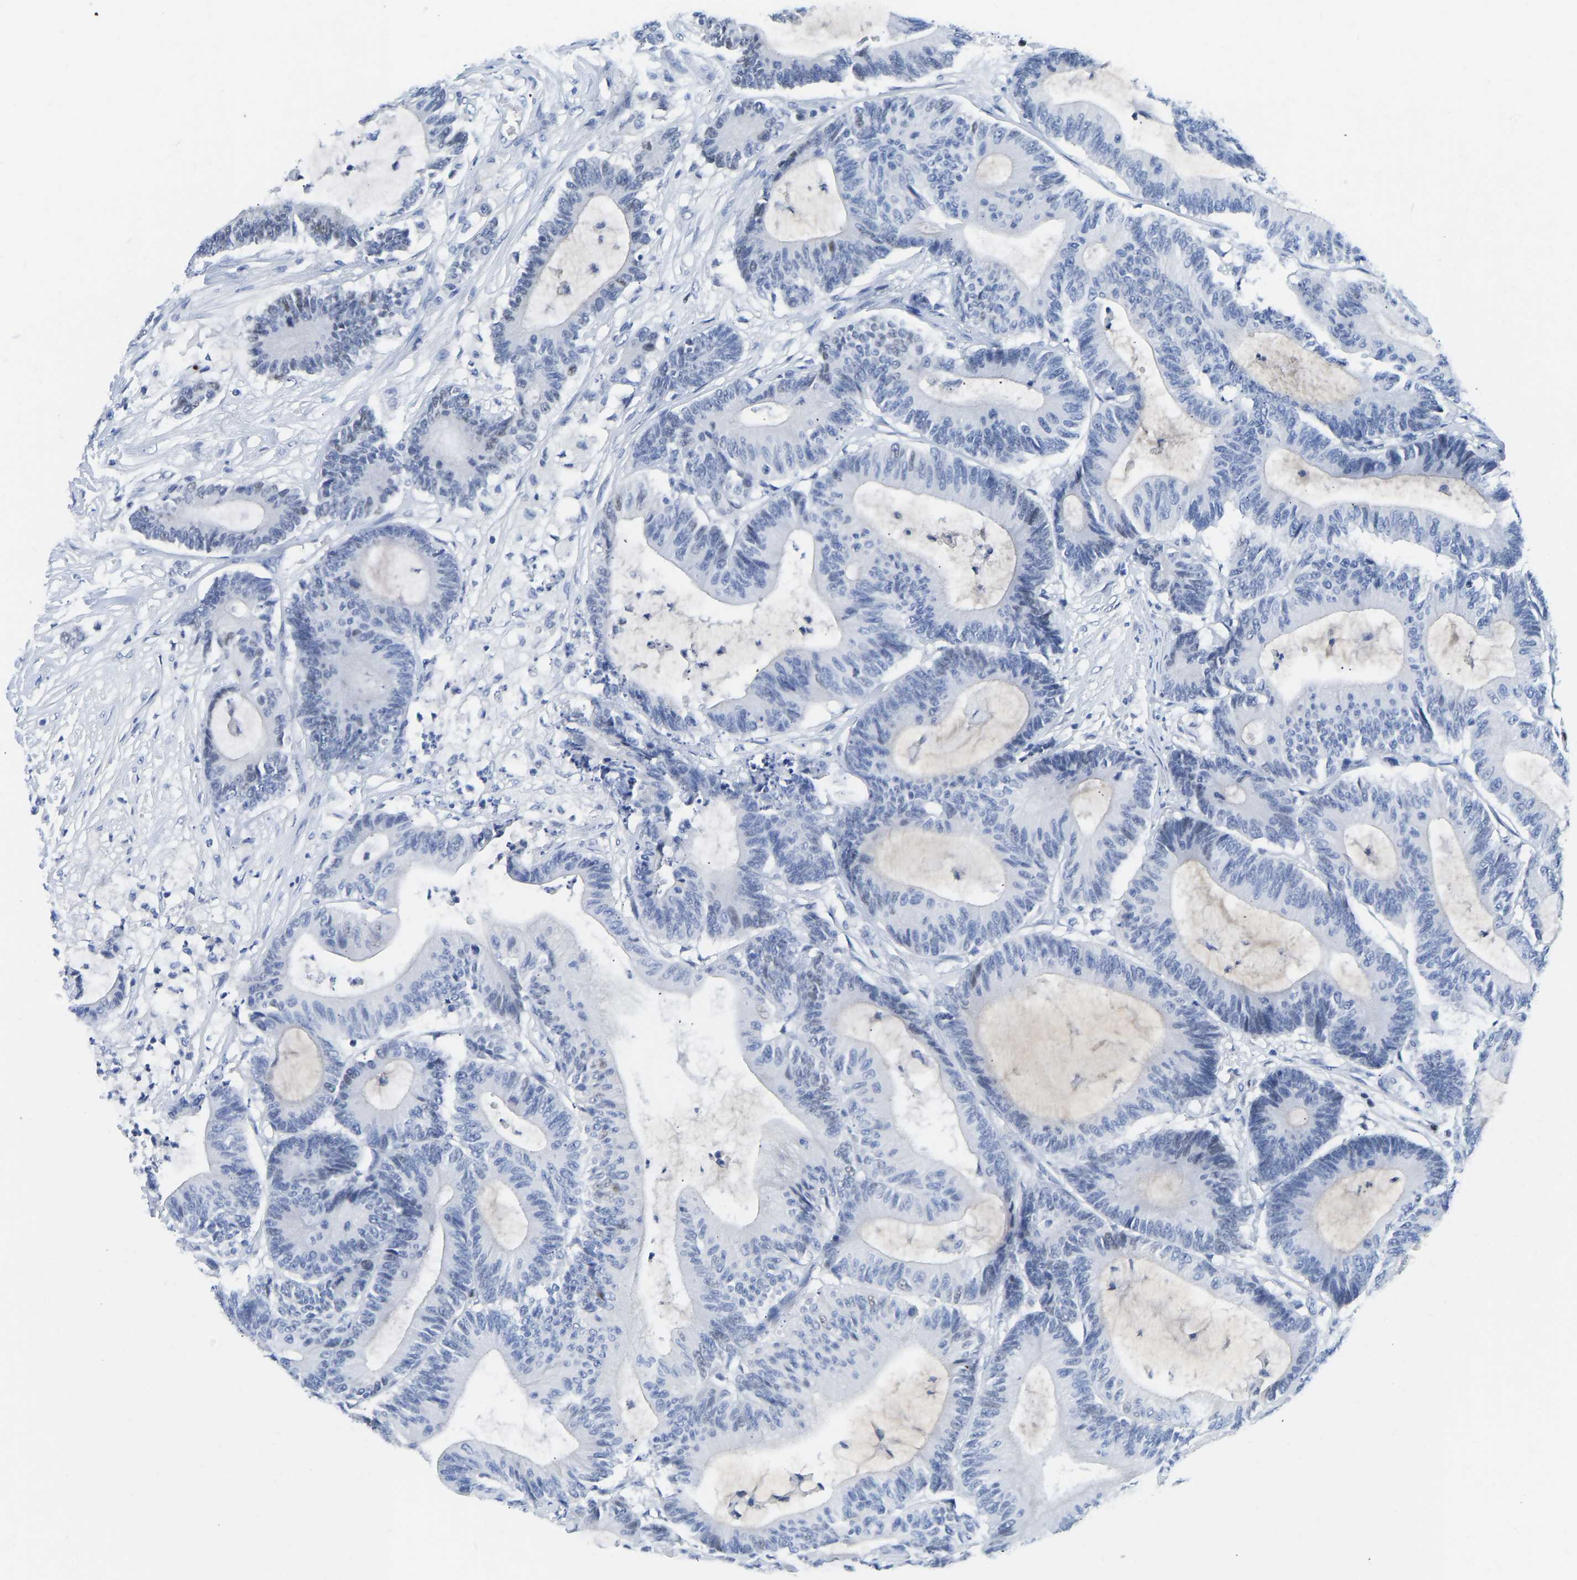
{"staining": {"intensity": "moderate", "quantity": "<25%", "location": "nuclear"}, "tissue": "colorectal cancer", "cell_type": "Tumor cells", "image_type": "cancer", "snomed": [{"axis": "morphology", "description": "Adenocarcinoma, NOS"}, {"axis": "topography", "description": "Colon"}], "caption": "Protein staining of colorectal cancer tissue shows moderate nuclear expression in about <25% of tumor cells.", "gene": "TCF7", "patient": {"sex": "female", "age": 84}}